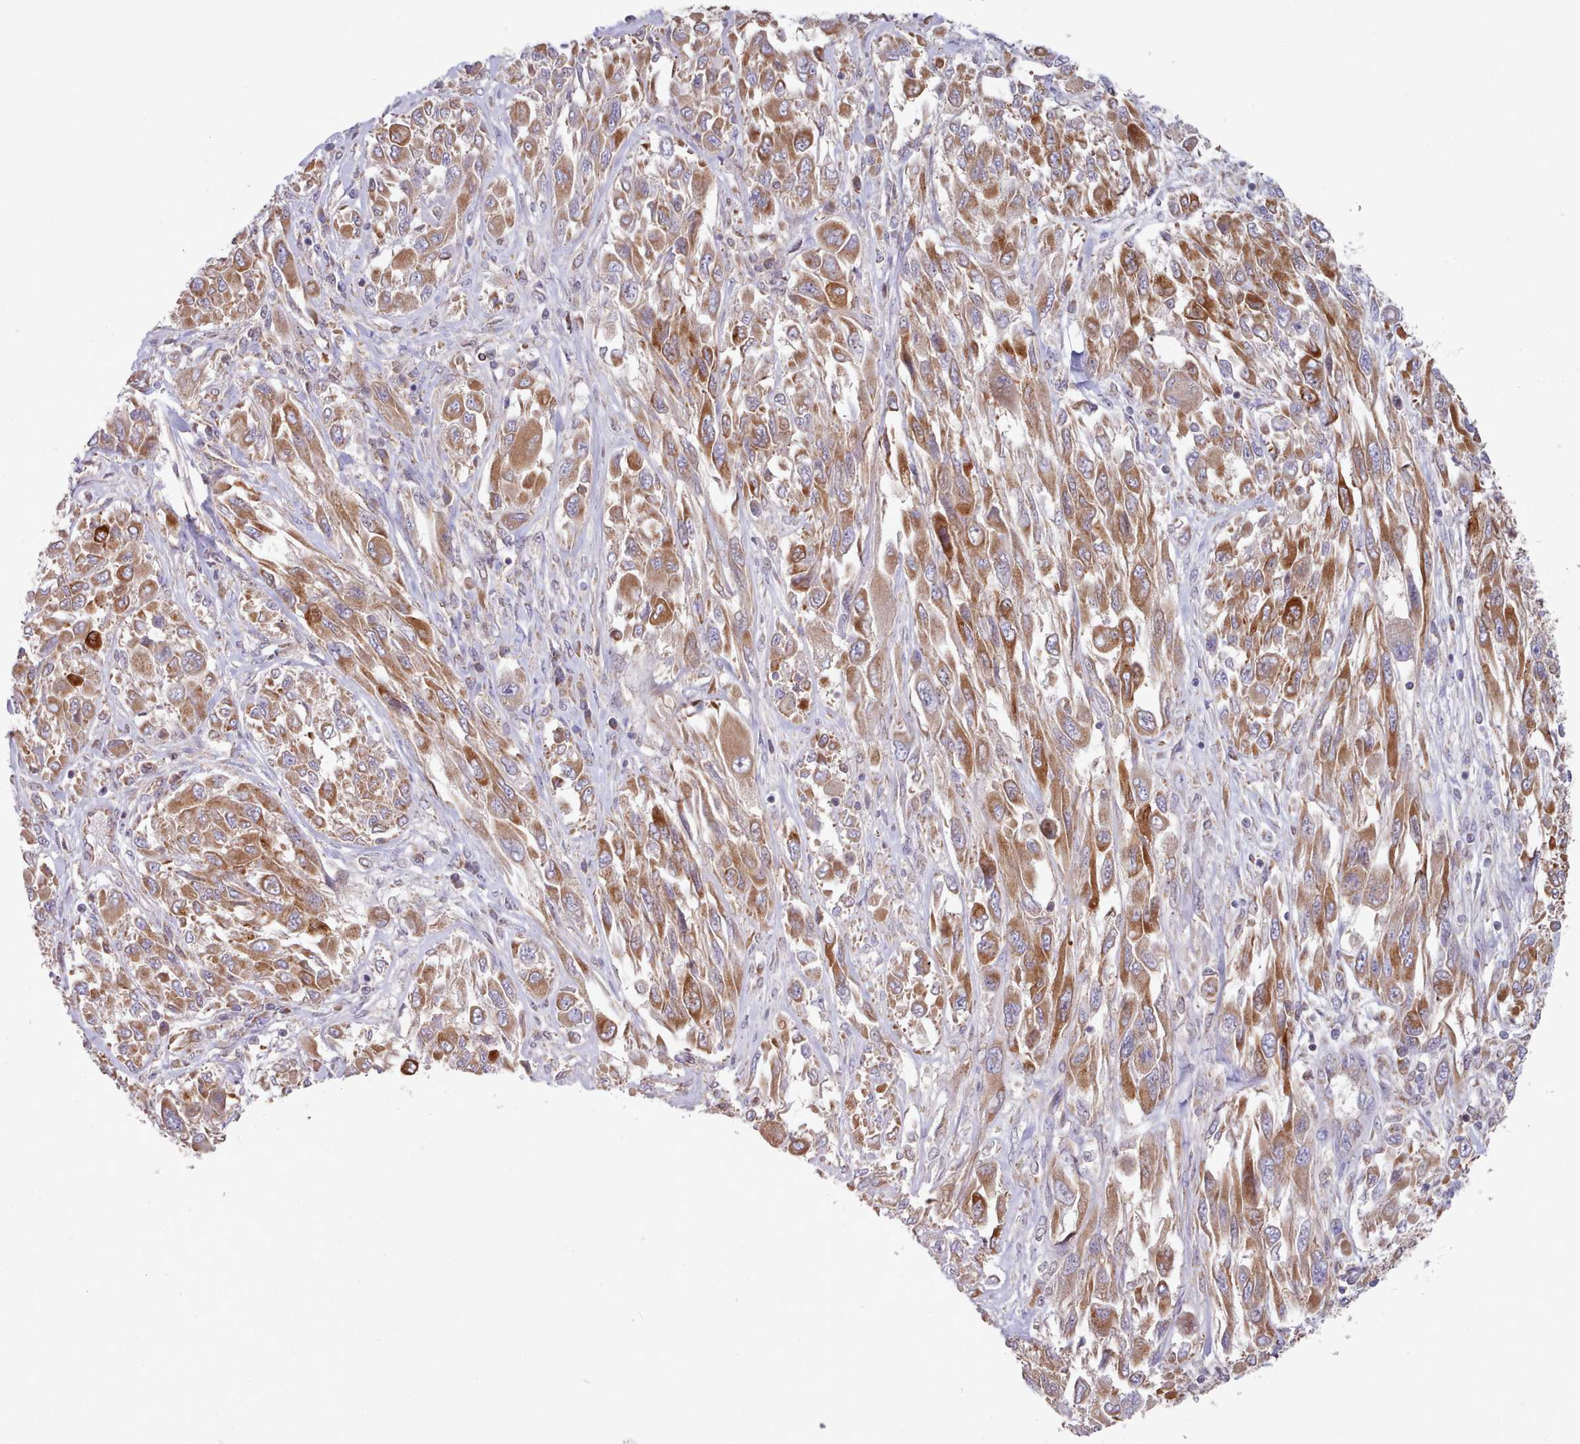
{"staining": {"intensity": "moderate", "quantity": ">75%", "location": "cytoplasmic/membranous"}, "tissue": "melanoma", "cell_type": "Tumor cells", "image_type": "cancer", "snomed": [{"axis": "morphology", "description": "Malignant melanoma, NOS"}, {"axis": "topography", "description": "Skin"}], "caption": "An image of malignant melanoma stained for a protein shows moderate cytoplasmic/membranous brown staining in tumor cells.", "gene": "HSDL2", "patient": {"sex": "female", "age": 91}}